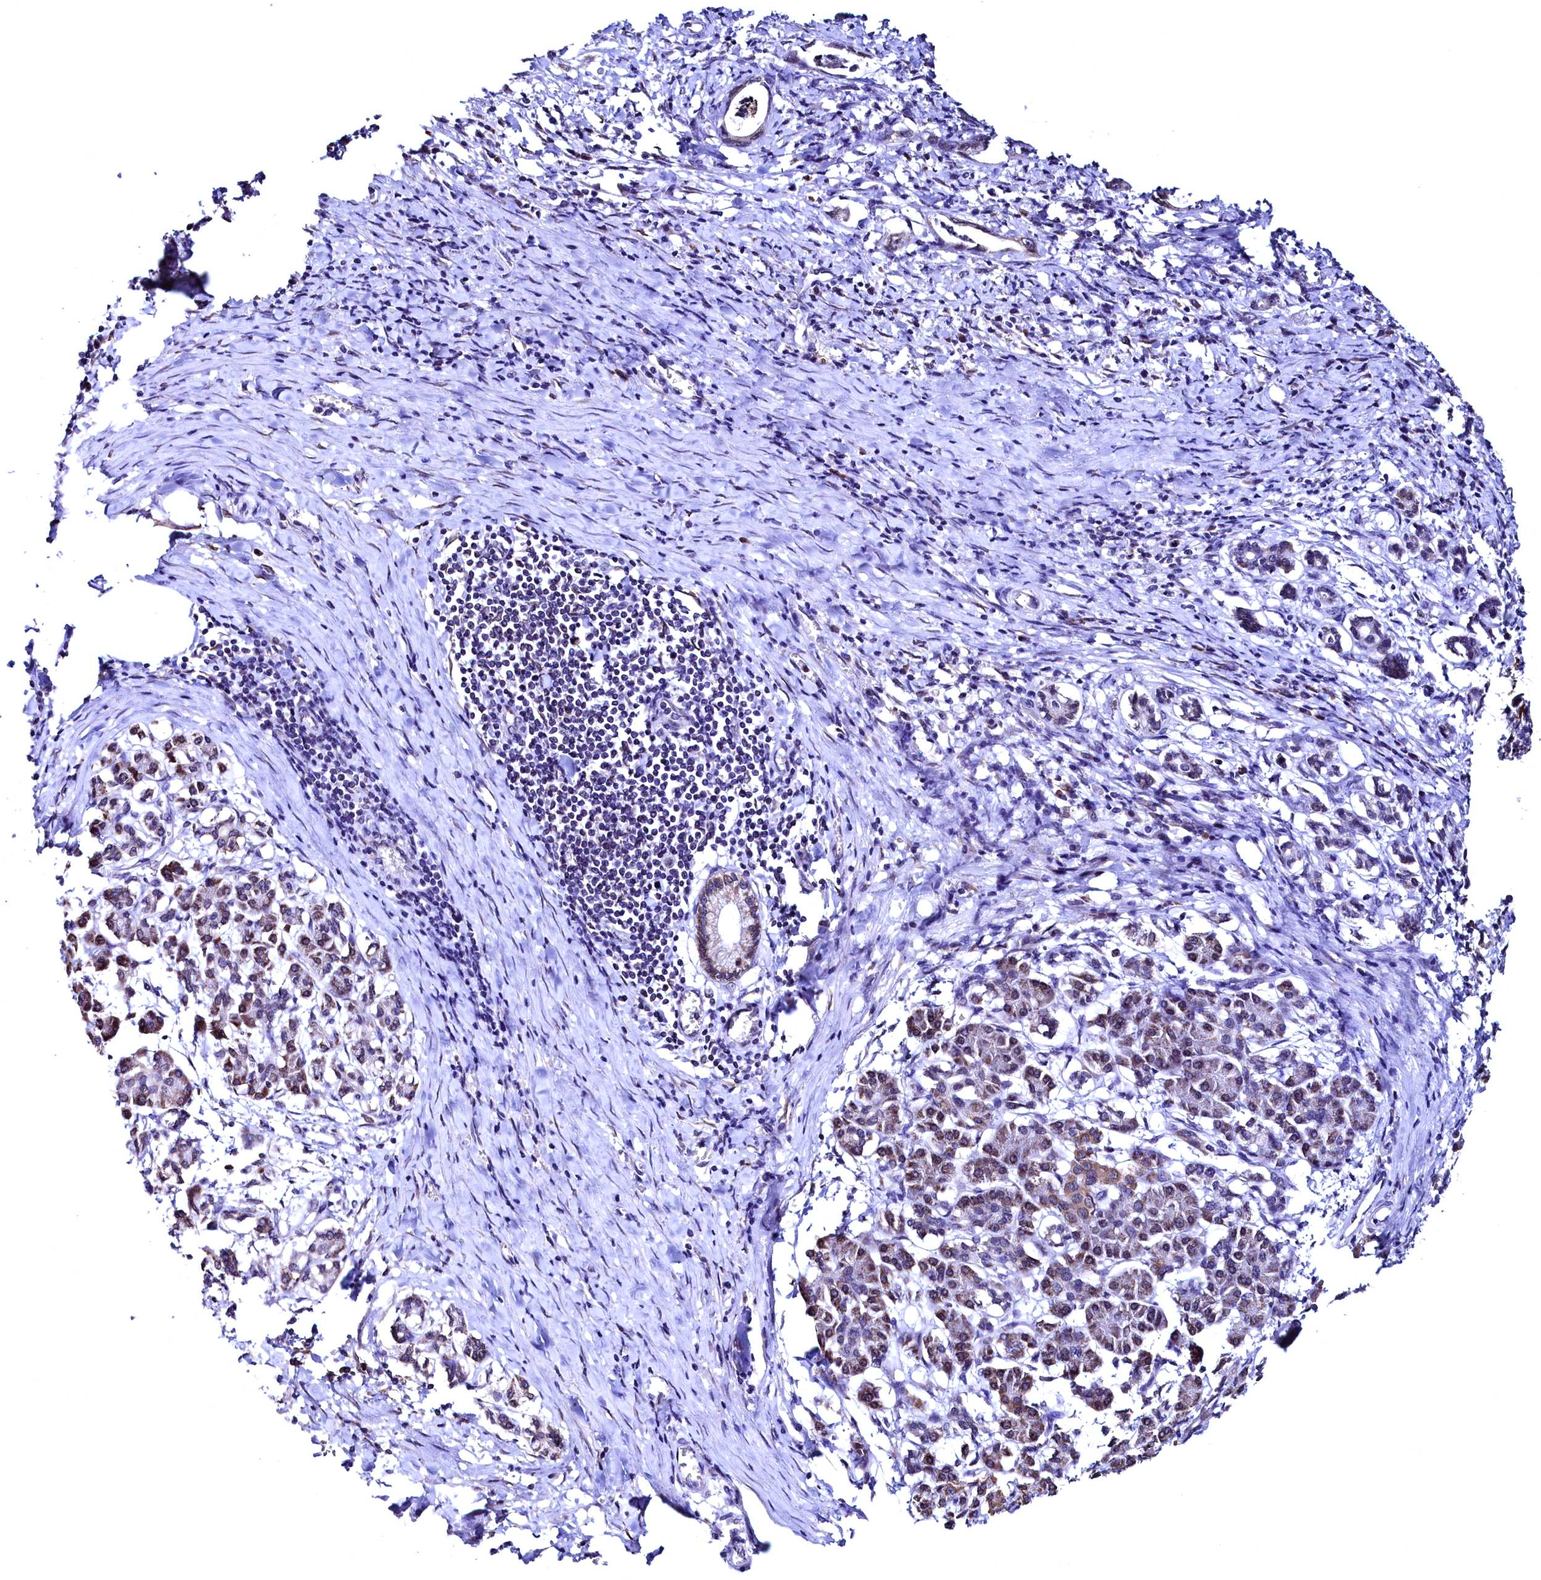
{"staining": {"intensity": "weak", "quantity": "<25%", "location": "cytoplasmic/membranous"}, "tissue": "pancreatic cancer", "cell_type": "Tumor cells", "image_type": "cancer", "snomed": [{"axis": "morphology", "description": "Adenocarcinoma, NOS"}, {"axis": "topography", "description": "Pancreas"}], "caption": "This is a photomicrograph of IHC staining of pancreatic adenocarcinoma, which shows no staining in tumor cells.", "gene": "HAND1", "patient": {"sex": "female", "age": 55}}